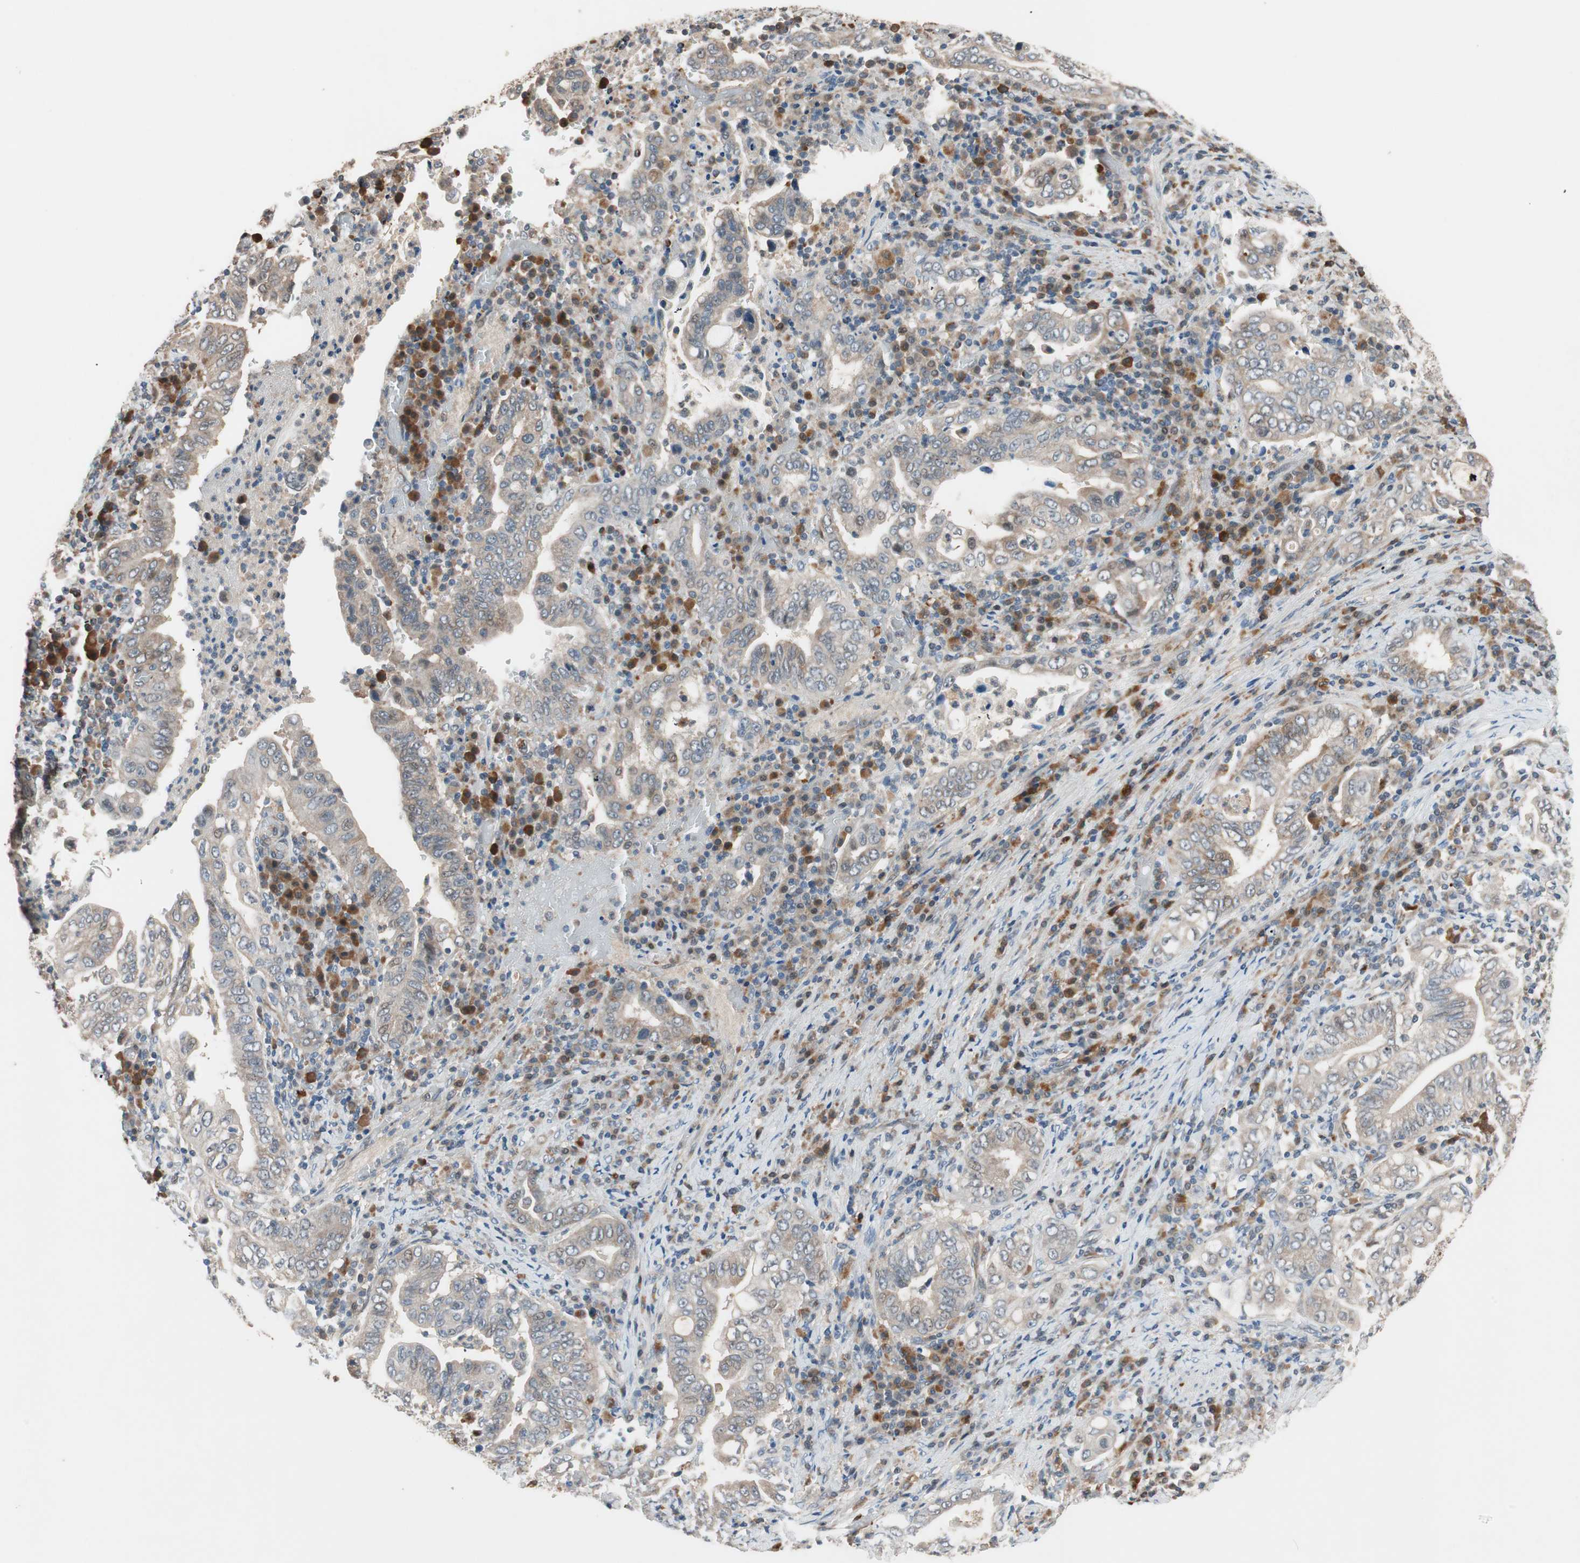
{"staining": {"intensity": "weak", "quantity": "25%-75%", "location": "cytoplasmic/membranous"}, "tissue": "stomach cancer", "cell_type": "Tumor cells", "image_type": "cancer", "snomed": [{"axis": "morphology", "description": "Normal tissue, NOS"}, {"axis": "morphology", "description": "Adenocarcinoma, NOS"}, {"axis": "topography", "description": "Esophagus"}, {"axis": "topography", "description": "Stomach, upper"}, {"axis": "topography", "description": "Peripheral nerve tissue"}], "caption": "Stomach adenocarcinoma stained for a protein (brown) demonstrates weak cytoplasmic/membranous positive expression in about 25%-75% of tumor cells.", "gene": "PIK3R3", "patient": {"sex": "male", "age": 62}}